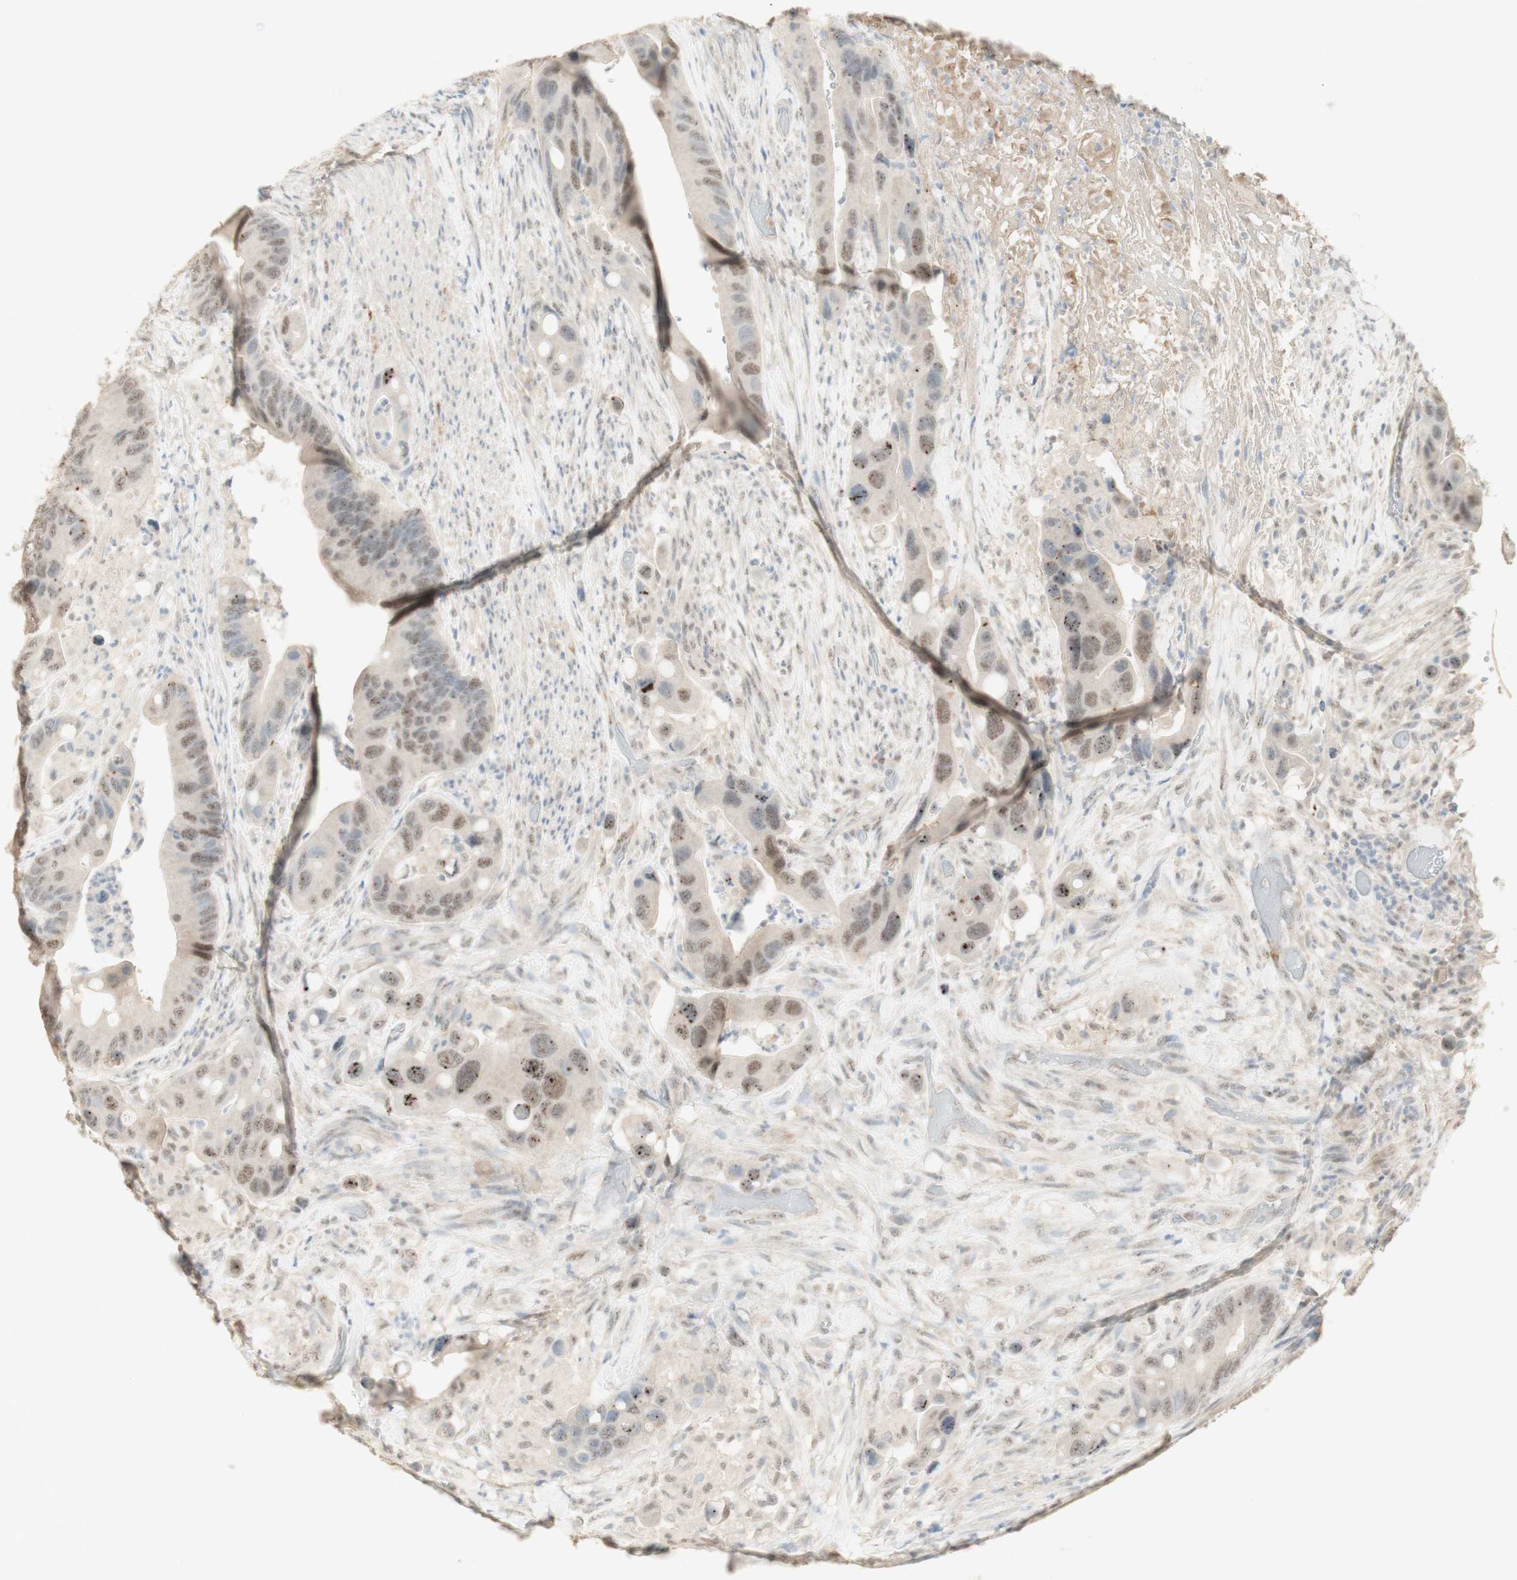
{"staining": {"intensity": "moderate", "quantity": "25%-75%", "location": "nuclear"}, "tissue": "colorectal cancer", "cell_type": "Tumor cells", "image_type": "cancer", "snomed": [{"axis": "morphology", "description": "Adenocarcinoma, NOS"}, {"axis": "topography", "description": "Rectum"}], "caption": "Protein positivity by IHC demonstrates moderate nuclear positivity in about 25%-75% of tumor cells in colorectal cancer.", "gene": "MUC3A", "patient": {"sex": "female", "age": 57}}